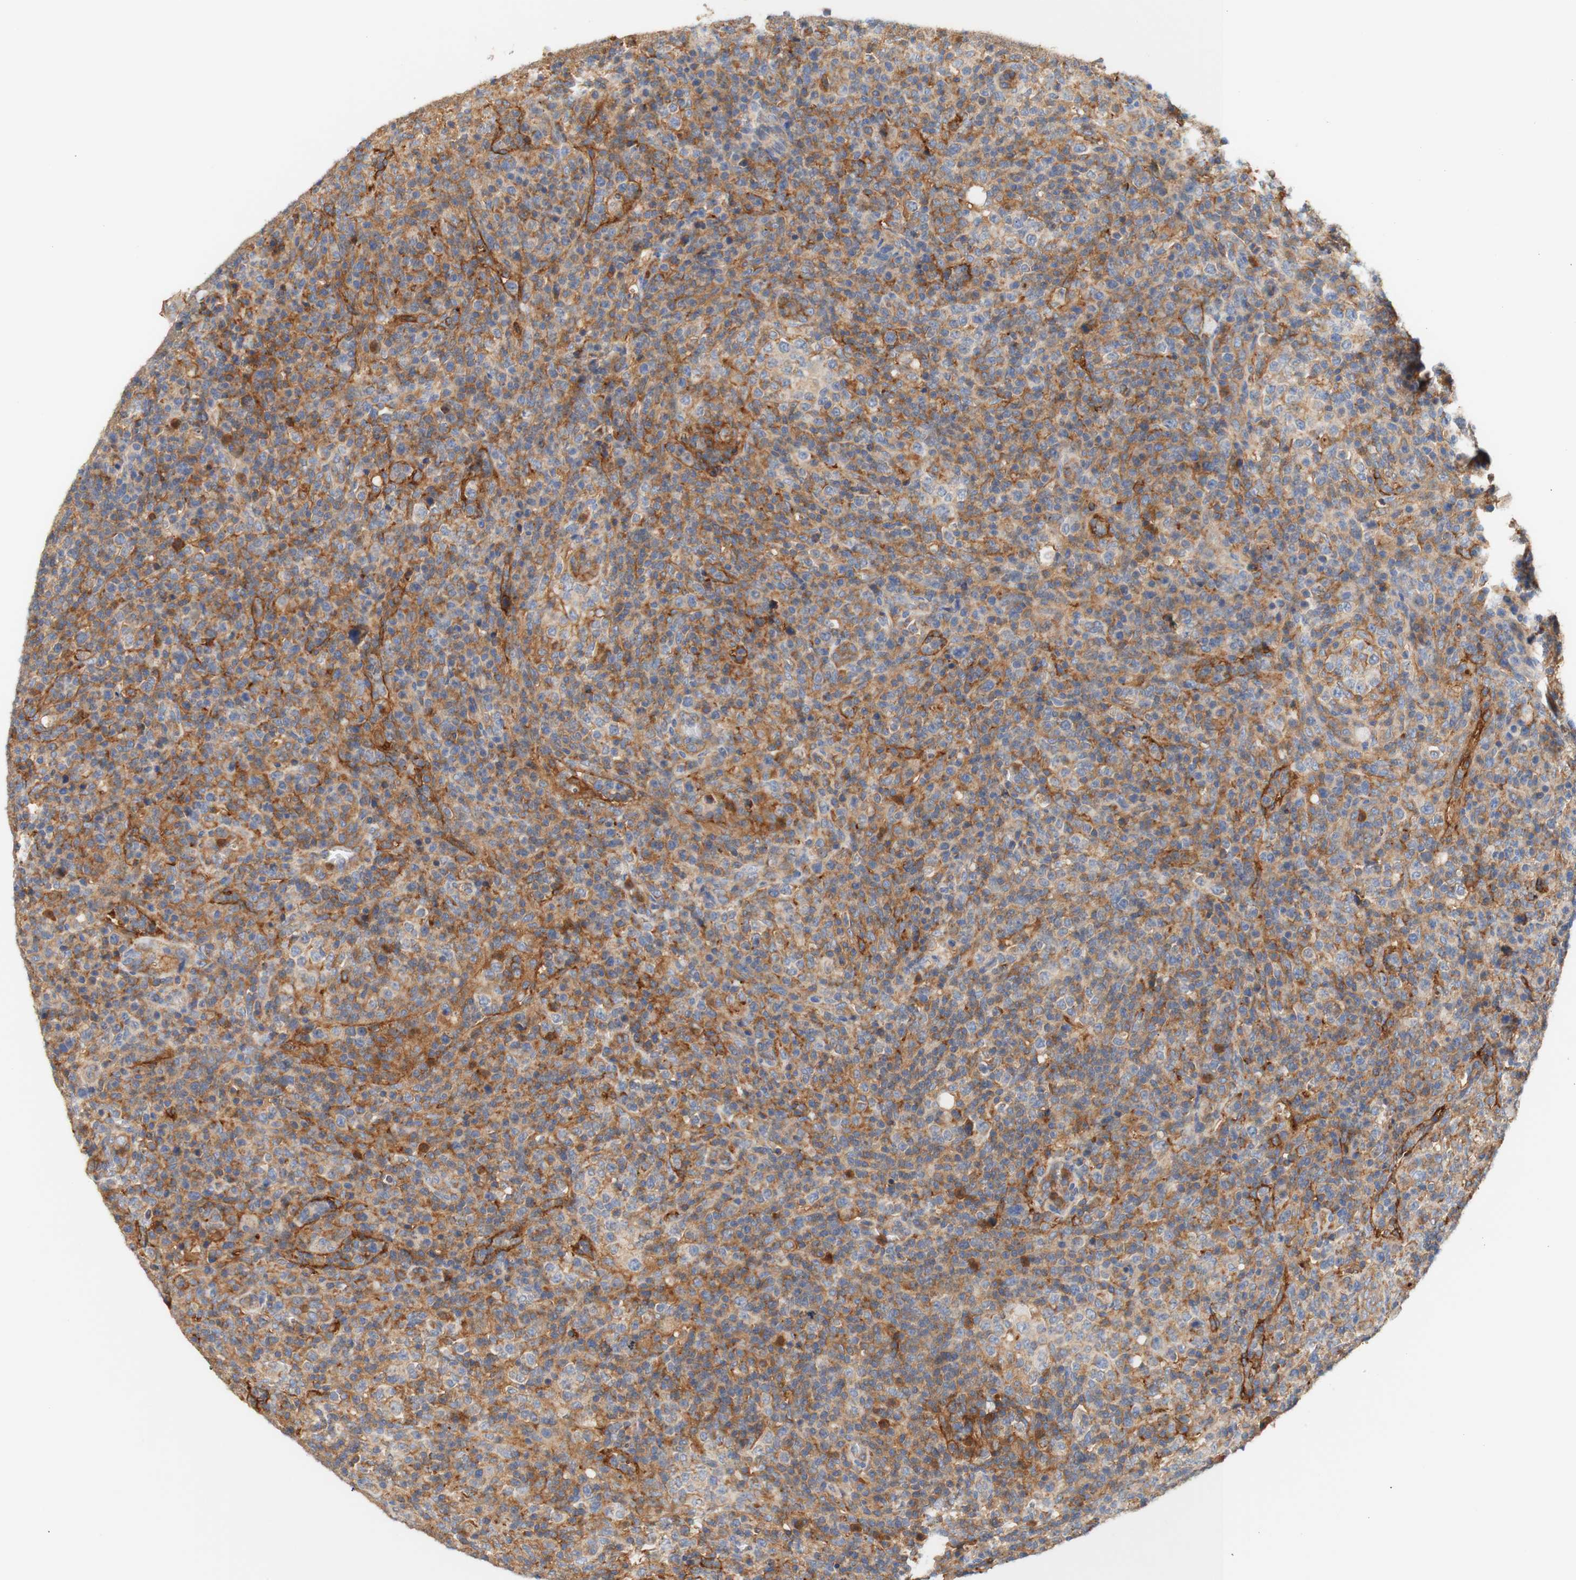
{"staining": {"intensity": "moderate", "quantity": "25%-75%", "location": "cytoplasmic/membranous"}, "tissue": "lymphoma", "cell_type": "Tumor cells", "image_type": "cancer", "snomed": [{"axis": "morphology", "description": "Malignant lymphoma, non-Hodgkin's type, High grade"}, {"axis": "topography", "description": "Lymph node"}], "caption": "There is medium levels of moderate cytoplasmic/membranous expression in tumor cells of lymphoma, as demonstrated by immunohistochemical staining (brown color).", "gene": "PCDH7", "patient": {"sex": "female", "age": 76}}